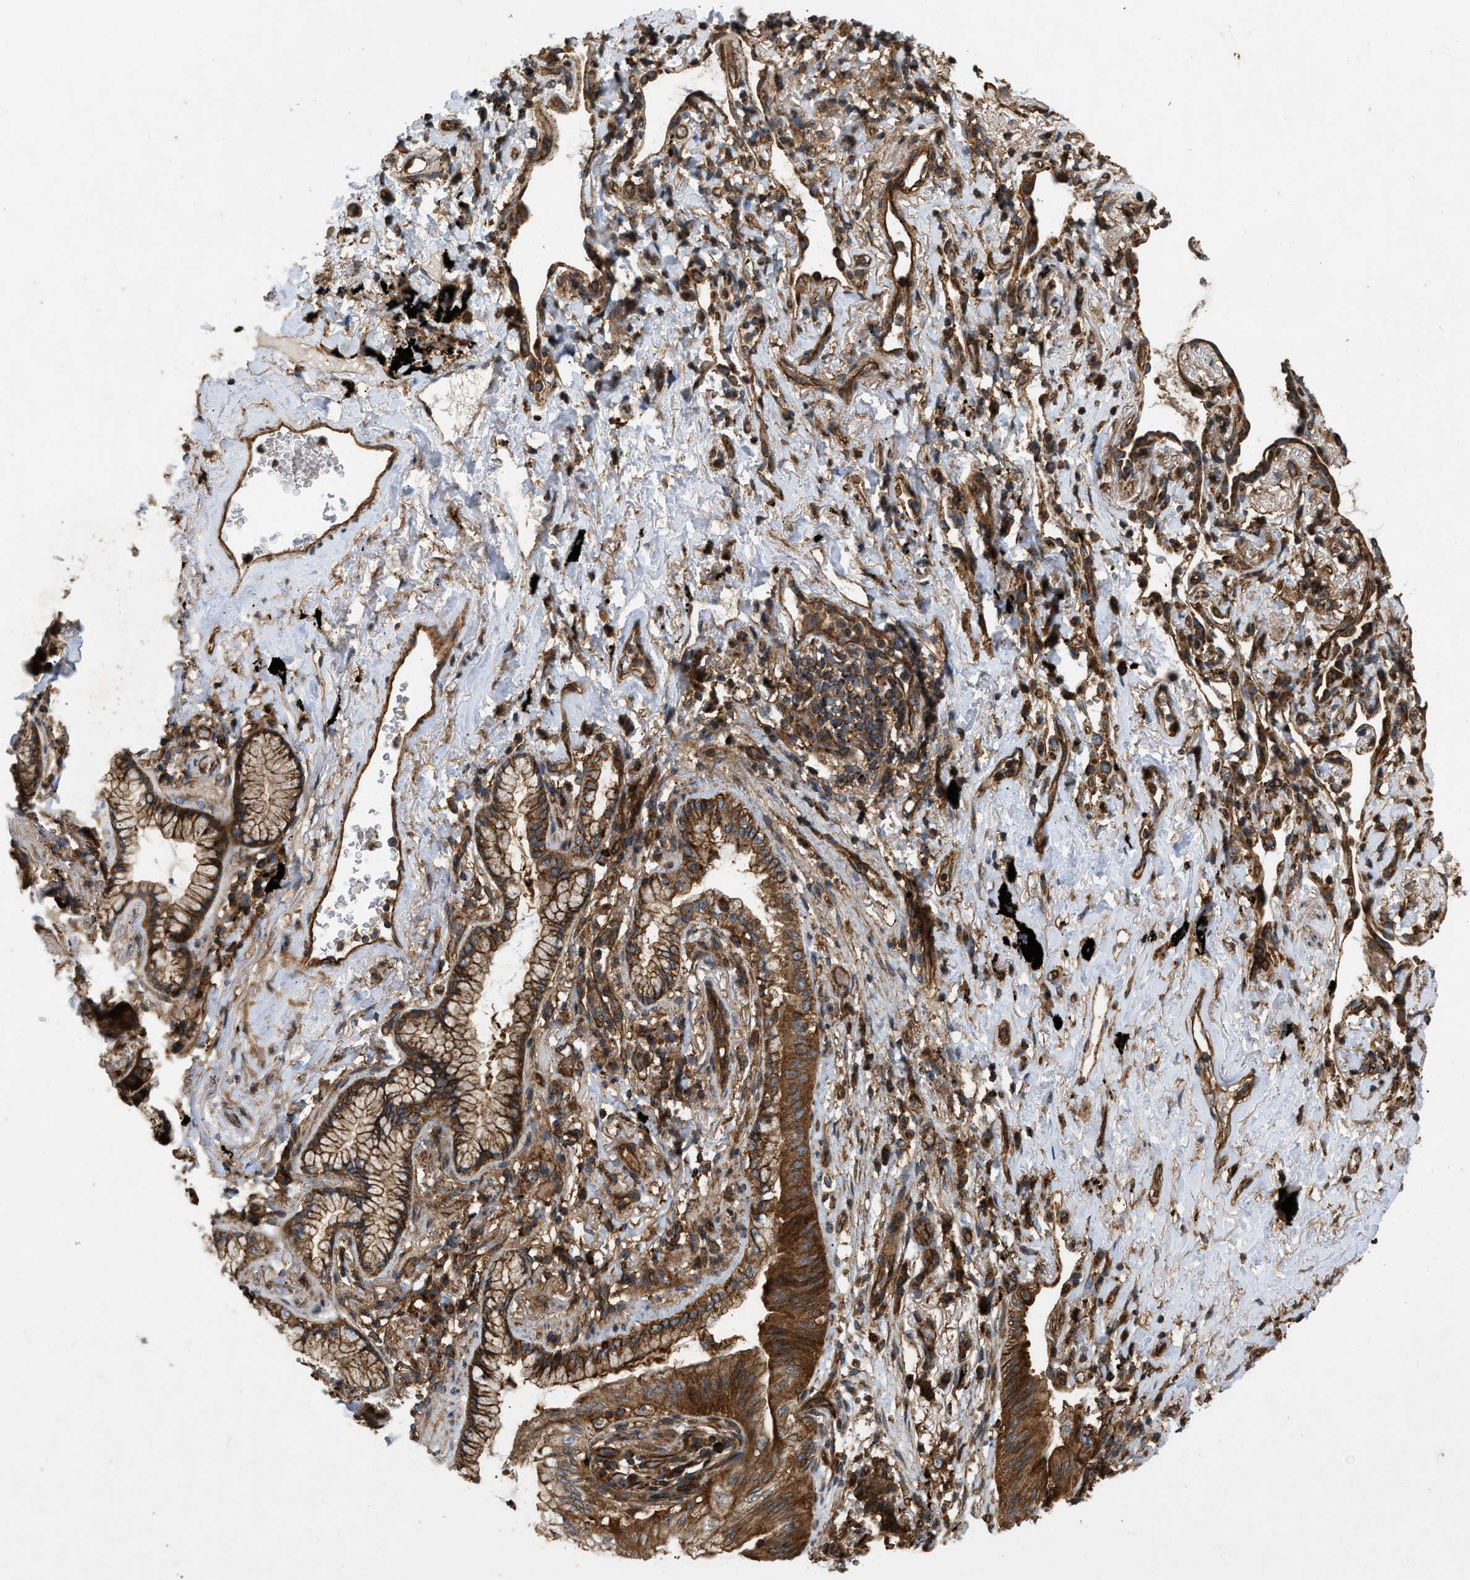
{"staining": {"intensity": "strong", "quantity": ">75%", "location": "cytoplasmic/membranous"}, "tissue": "lung cancer", "cell_type": "Tumor cells", "image_type": "cancer", "snomed": [{"axis": "morphology", "description": "Normal tissue, NOS"}, {"axis": "morphology", "description": "Adenocarcinoma, NOS"}, {"axis": "topography", "description": "Bronchus"}, {"axis": "topography", "description": "Lung"}], "caption": "Immunohistochemical staining of lung cancer demonstrates high levels of strong cytoplasmic/membranous expression in about >75% of tumor cells.", "gene": "GNB4", "patient": {"sex": "female", "age": 70}}